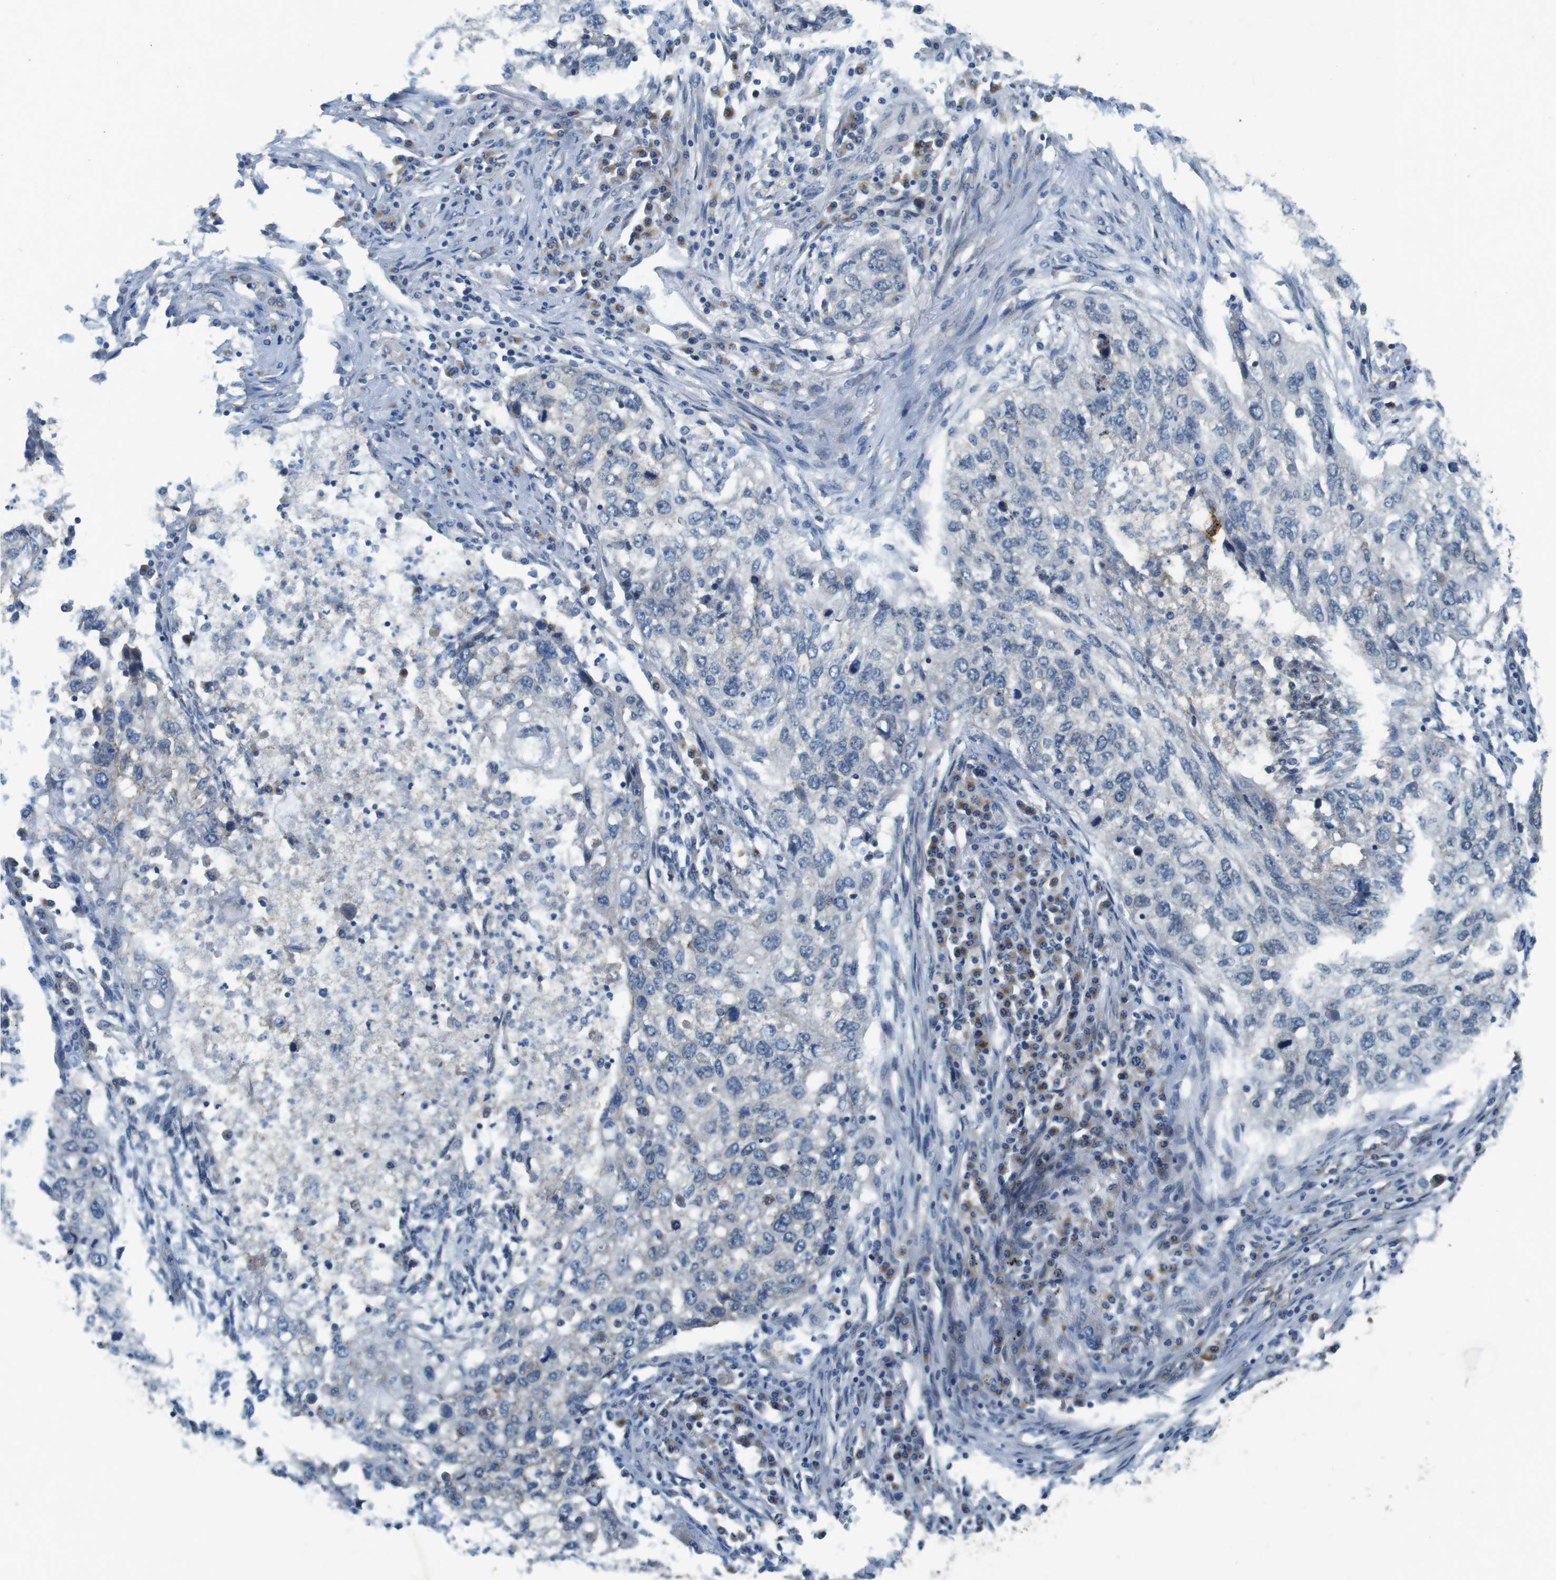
{"staining": {"intensity": "negative", "quantity": "none", "location": "none"}, "tissue": "lung cancer", "cell_type": "Tumor cells", "image_type": "cancer", "snomed": [{"axis": "morphology", "description": "Squamous cell carcinoma, NOS"}, {"axis": "topography", "description": "Lung"}], "caption": "Tumor cells are negative for protein expression in human lung cancer. The staining was performed using DAB (3,3'-diaminobenzidine) to visualize the protein expression in brown, while the nuclei were stained in blue with hematoxylin (Magnification: 20x).", "gene": "CLDN7", "patient": {"sex": "female", "age": 63}}